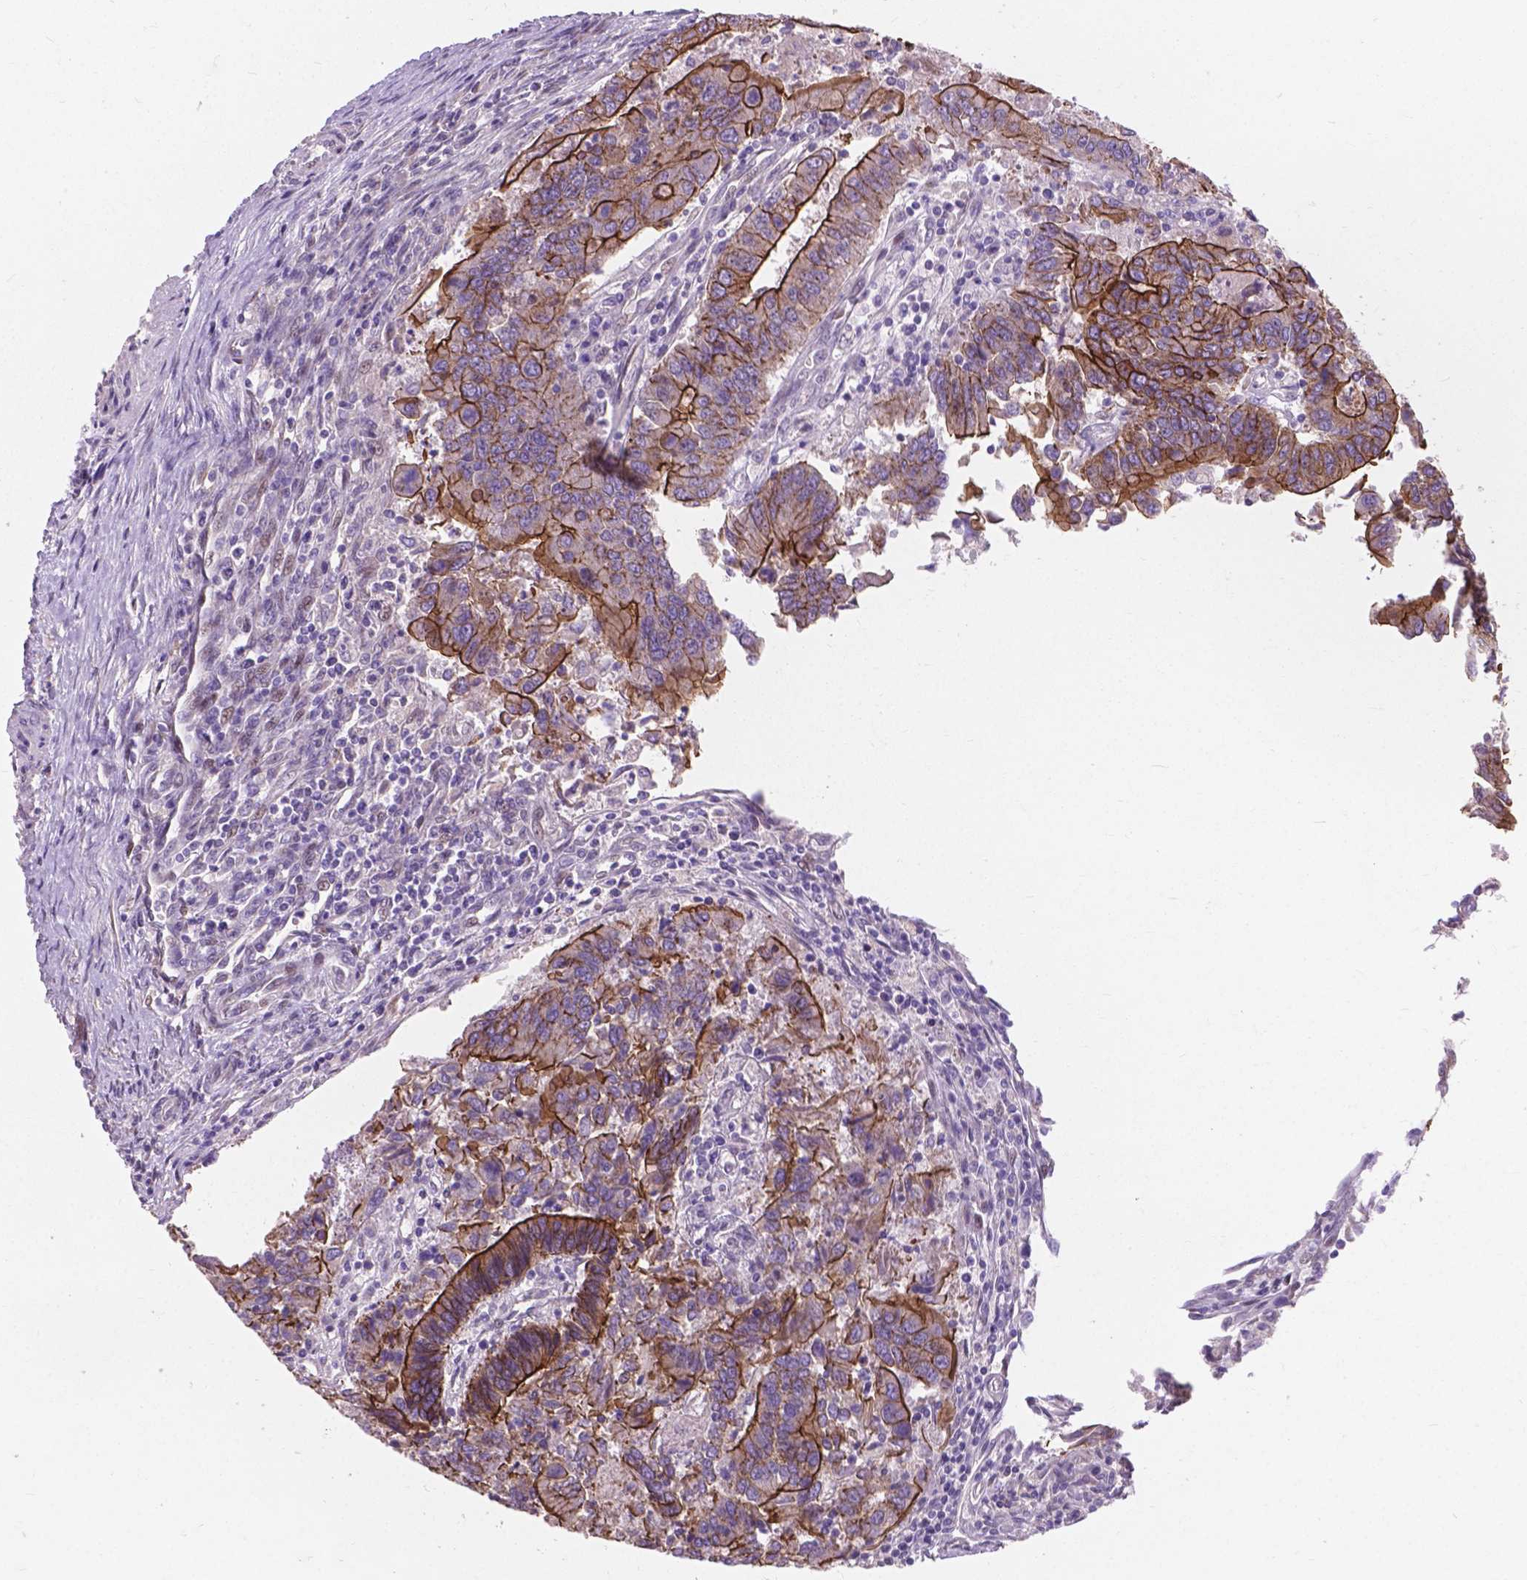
{"staining": {"intensity": "strong", "quantity": "25%-75%", "location": "cytoplasmic/membranous"}, "tissue": "colorectal cancer", "cell_type": "Tumor cells", "image_type": "cancer", "snomed": [{"axis": "morphology", "description": "Adenocarcinoma, NOS"}, {"axis": "topography", "description": "Colon"}], "caption": "Adenocarcinoma (colorectal) was stained to show a protein in brown. There is high levels of strong cytoplasmic/membranous staining in approximately 25%-75% of tumor cells. (IHC, brightfield microscopy, high magnification).", "gene": "MYH14", "patient": {"sex": "female", "age": 67}}